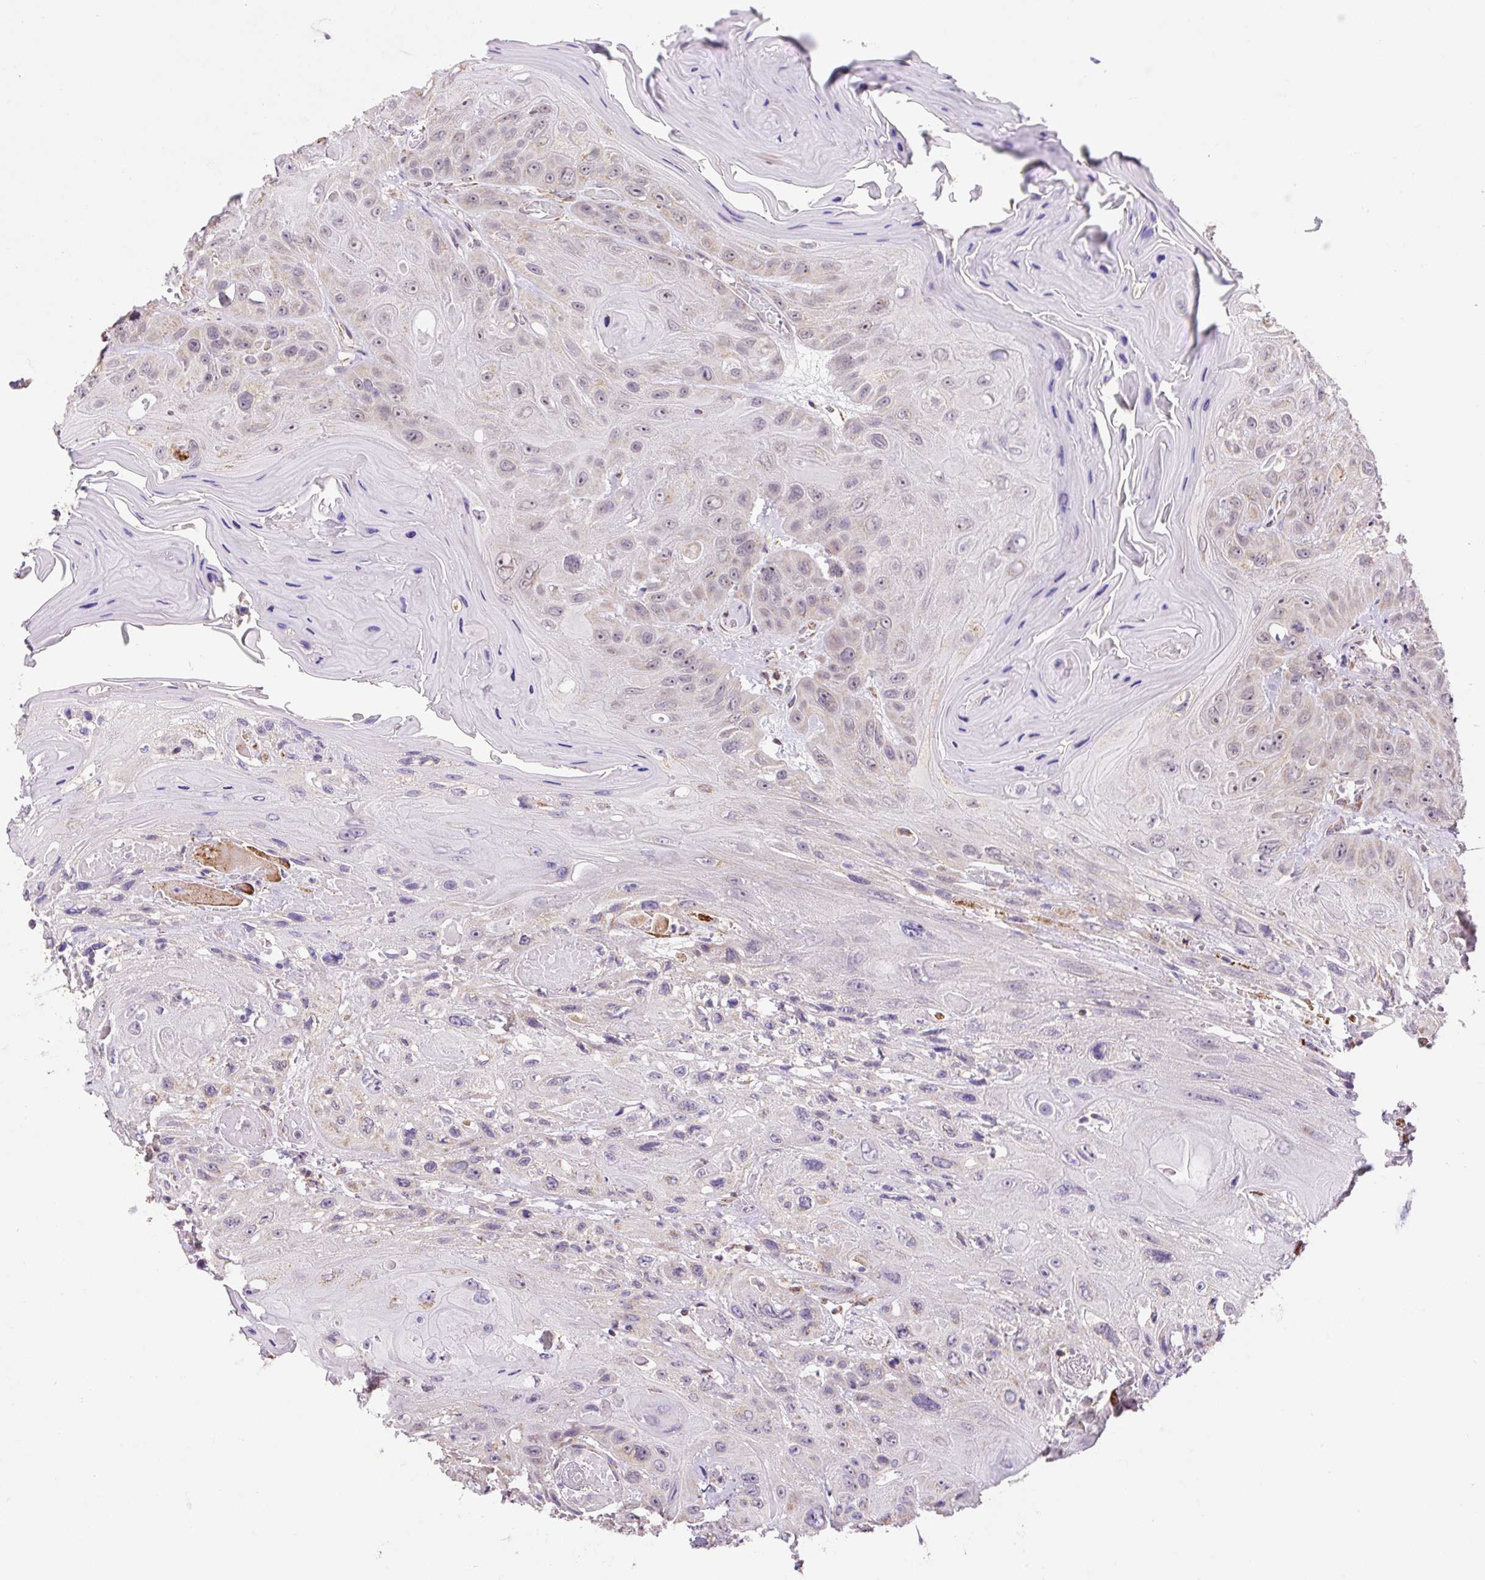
{"staining": {"intensity": "weak", "quantity": "<25%", "location": "cytoplasmic/membranous"}, "tissue": "head and neck cancer", "cell_type": "Tumor cells", "image_type": "cancer", "snomed": [{"axis": "morphology", "description": "Squamous cell carcinoma, NOS"}, {"axis": "topography", "description": "Head-Neck"}], "caption": "Tumor cells show no significant protein expression in squamous cell carcinoma (head and neck).", "gene": "MFSD9", "patient": {"sex": "female", "age": 59}}